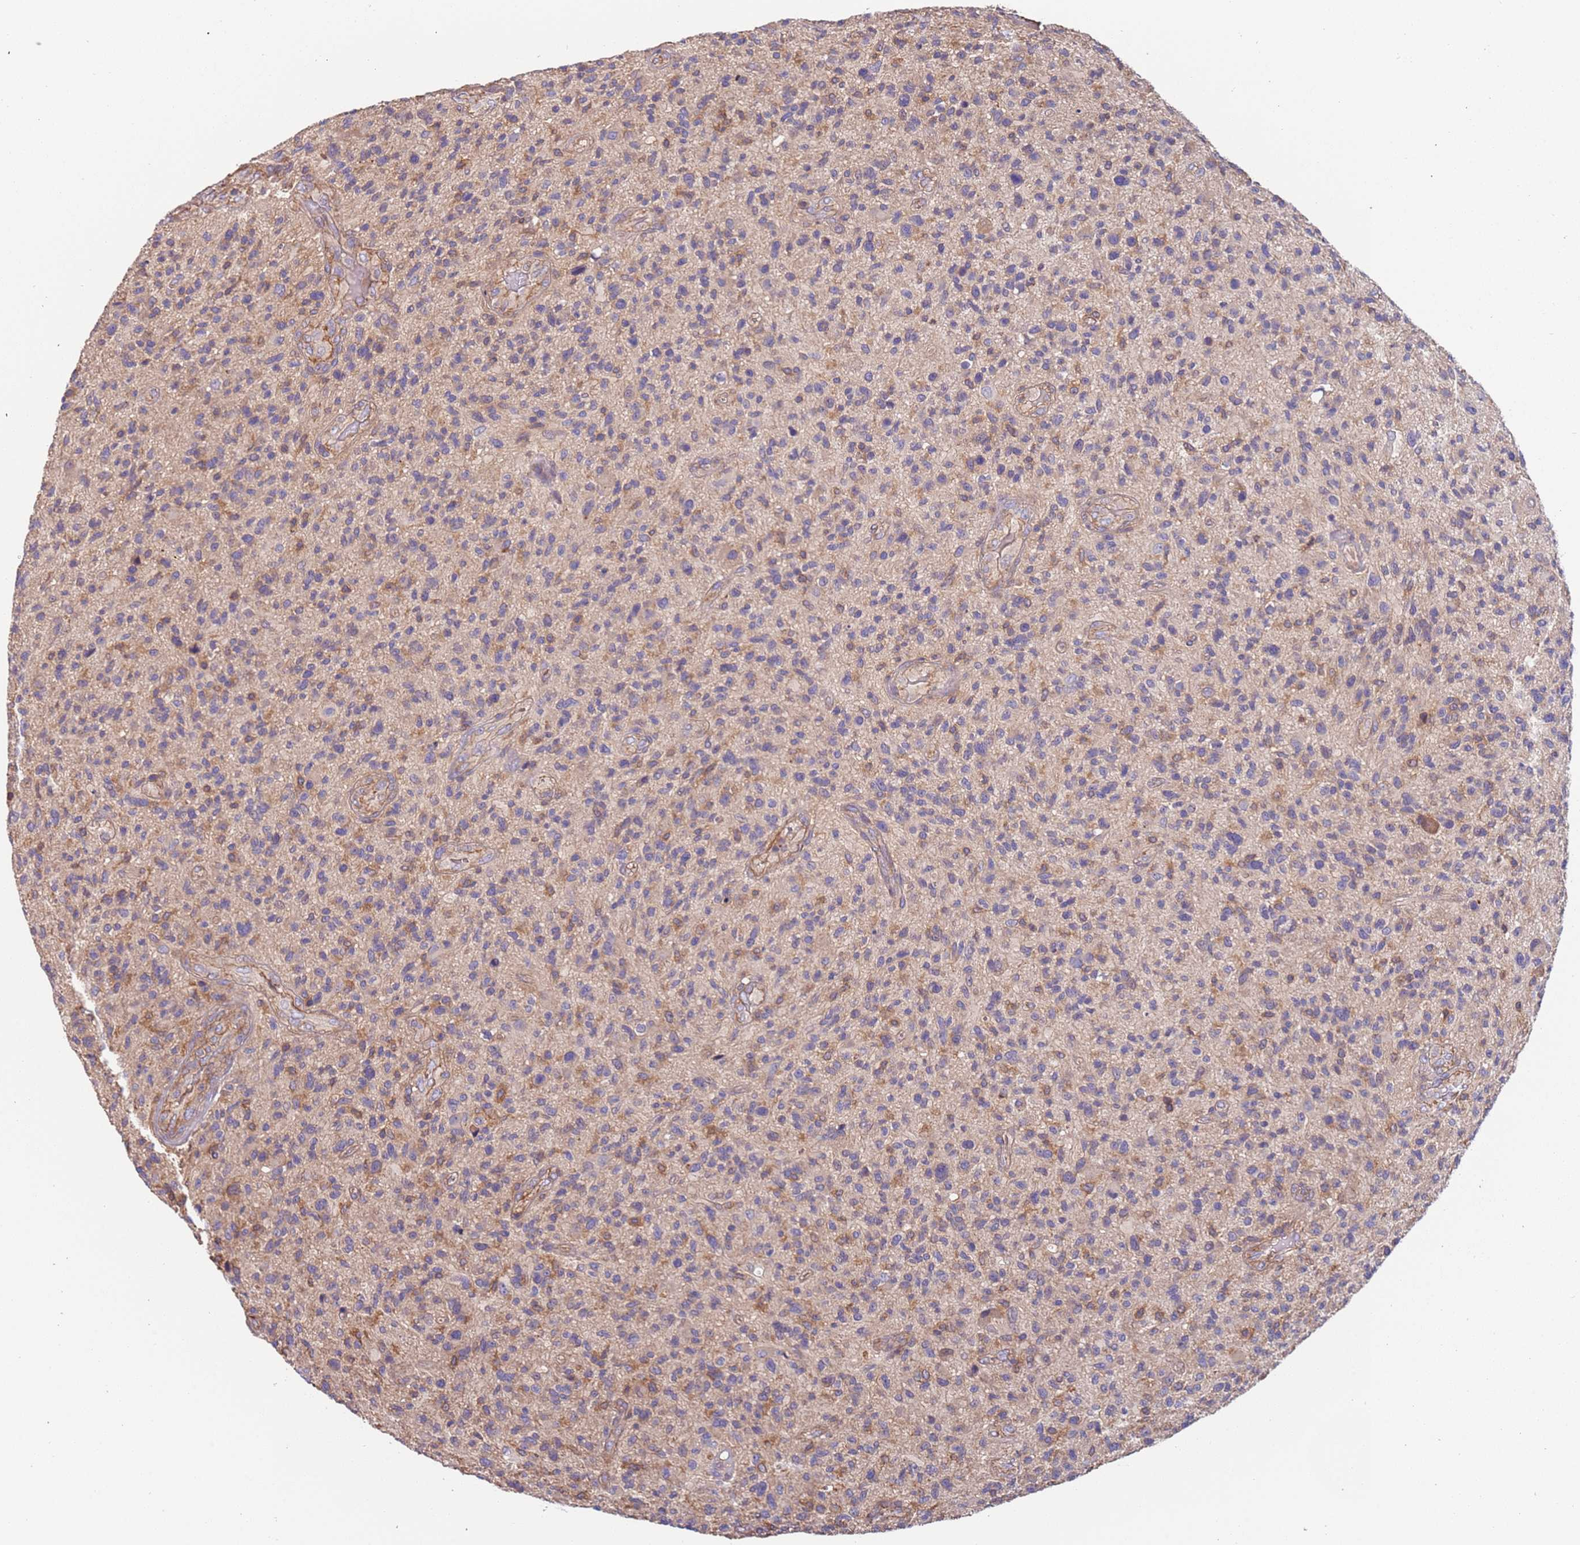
{"staining": {"intensity": "negative", "quantity": "none", "location": "none"}, "tissue": "glioma", "cell_type": "Tumor cells", "image_type": "cancer", "snomed": [{"axis": "morphology", "description": "Glioma, malignant, High grade"}, {"axis": "topography", "description": "Brain"}], "caption": "Image shows no significant protein staining in tumor cells of high-grade glioma (malignant).", "gene": "SYT4", "patient": {"sex": "male", "age": 47}}